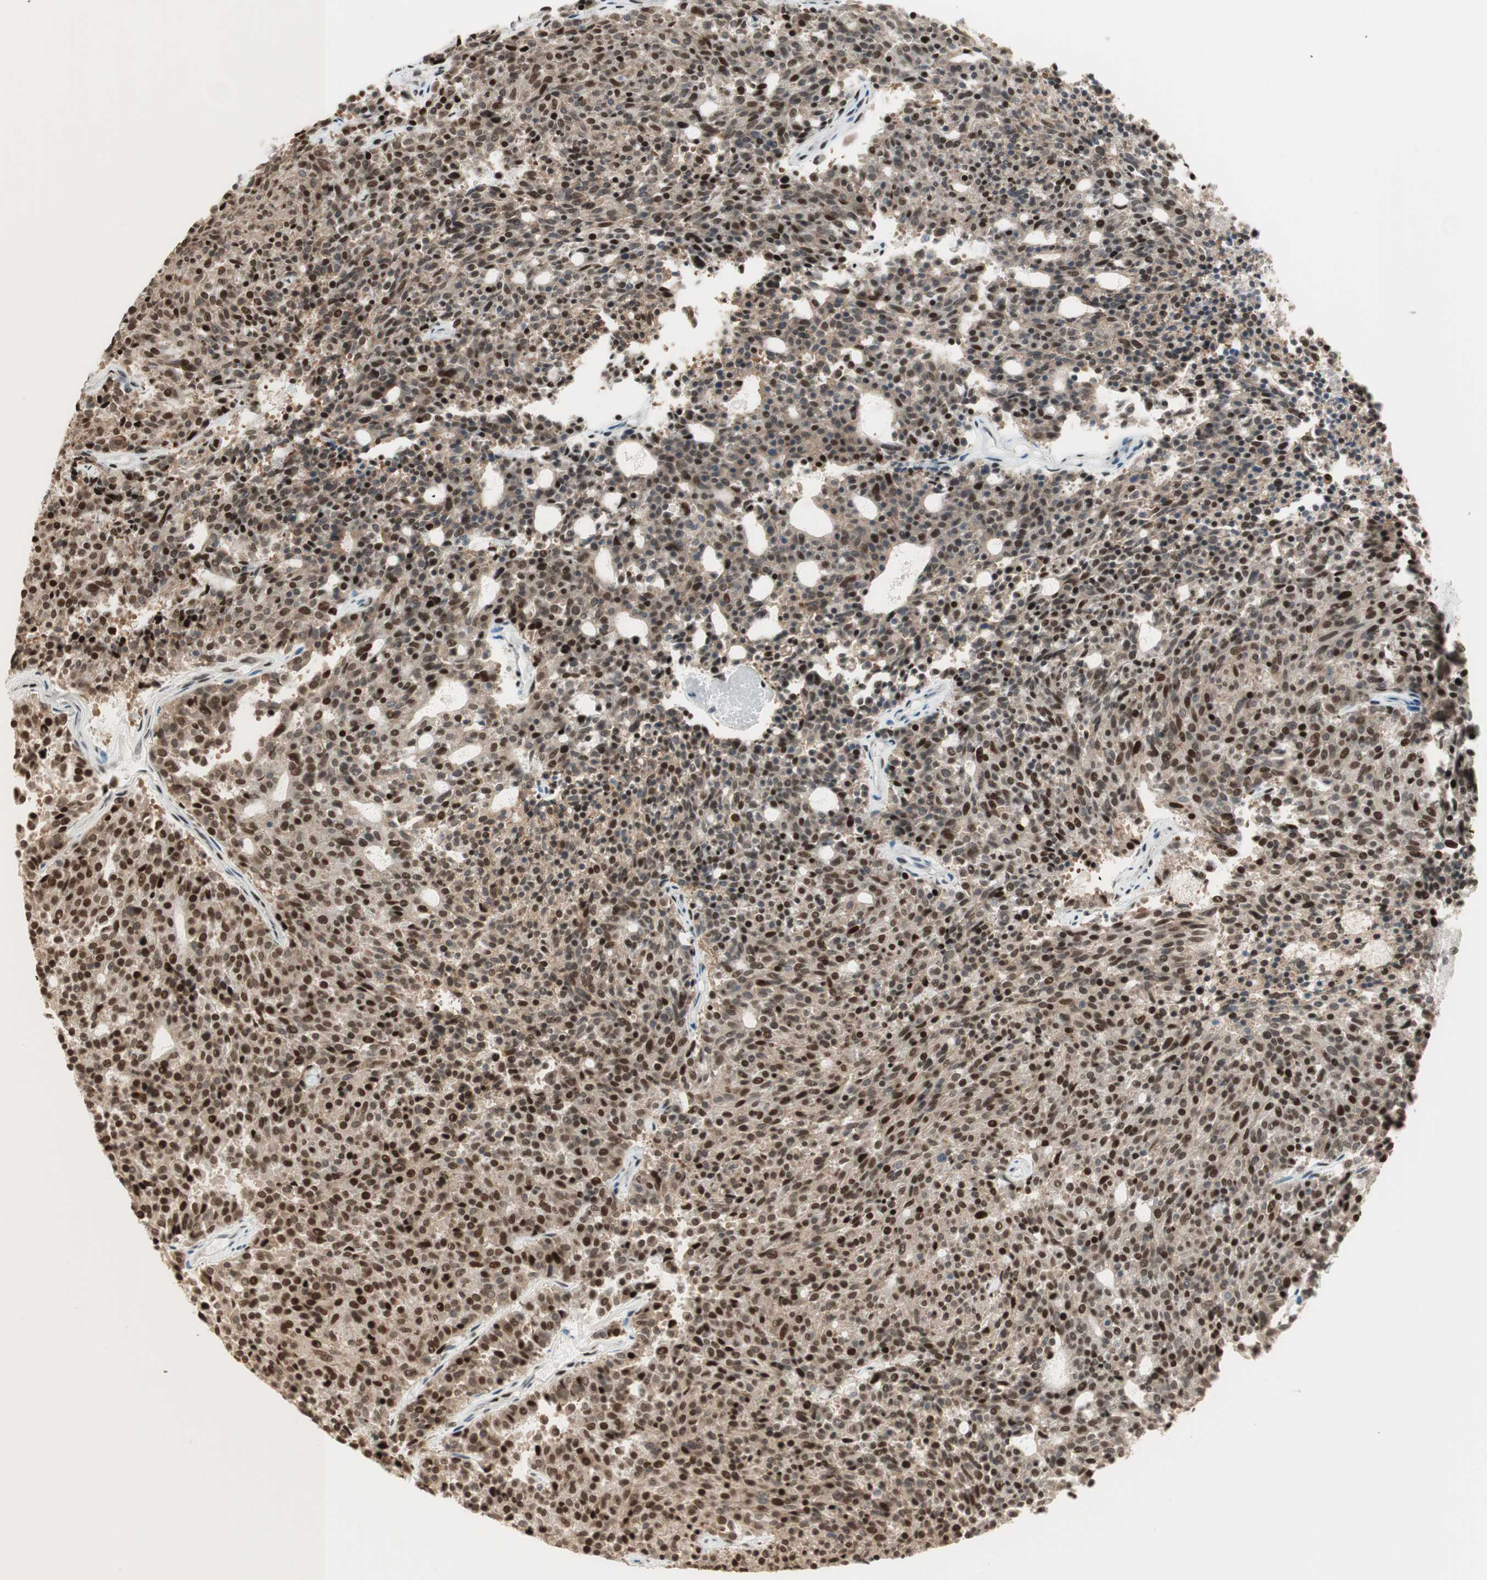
{"staining": {"intensity": "strong", "quantity": ">75%", "location": "nuclear"}, "tissue": "carcinoid", "cell_type": "Tumor cells", "image_type": "cancer", "snomed": [{"axis": "morphology", "description": "Carcinoid, malignant, NOS"}, {"axis": "topography", "description": "Pancreas"}], "caption": "Immunohistochemical staining of human carcinoid shows high levels of strong nuclear protein expression in approximately >75% of tumor cells.", "gene": "SMARCE1", "patient": {"sex": "female", "age": 54}}